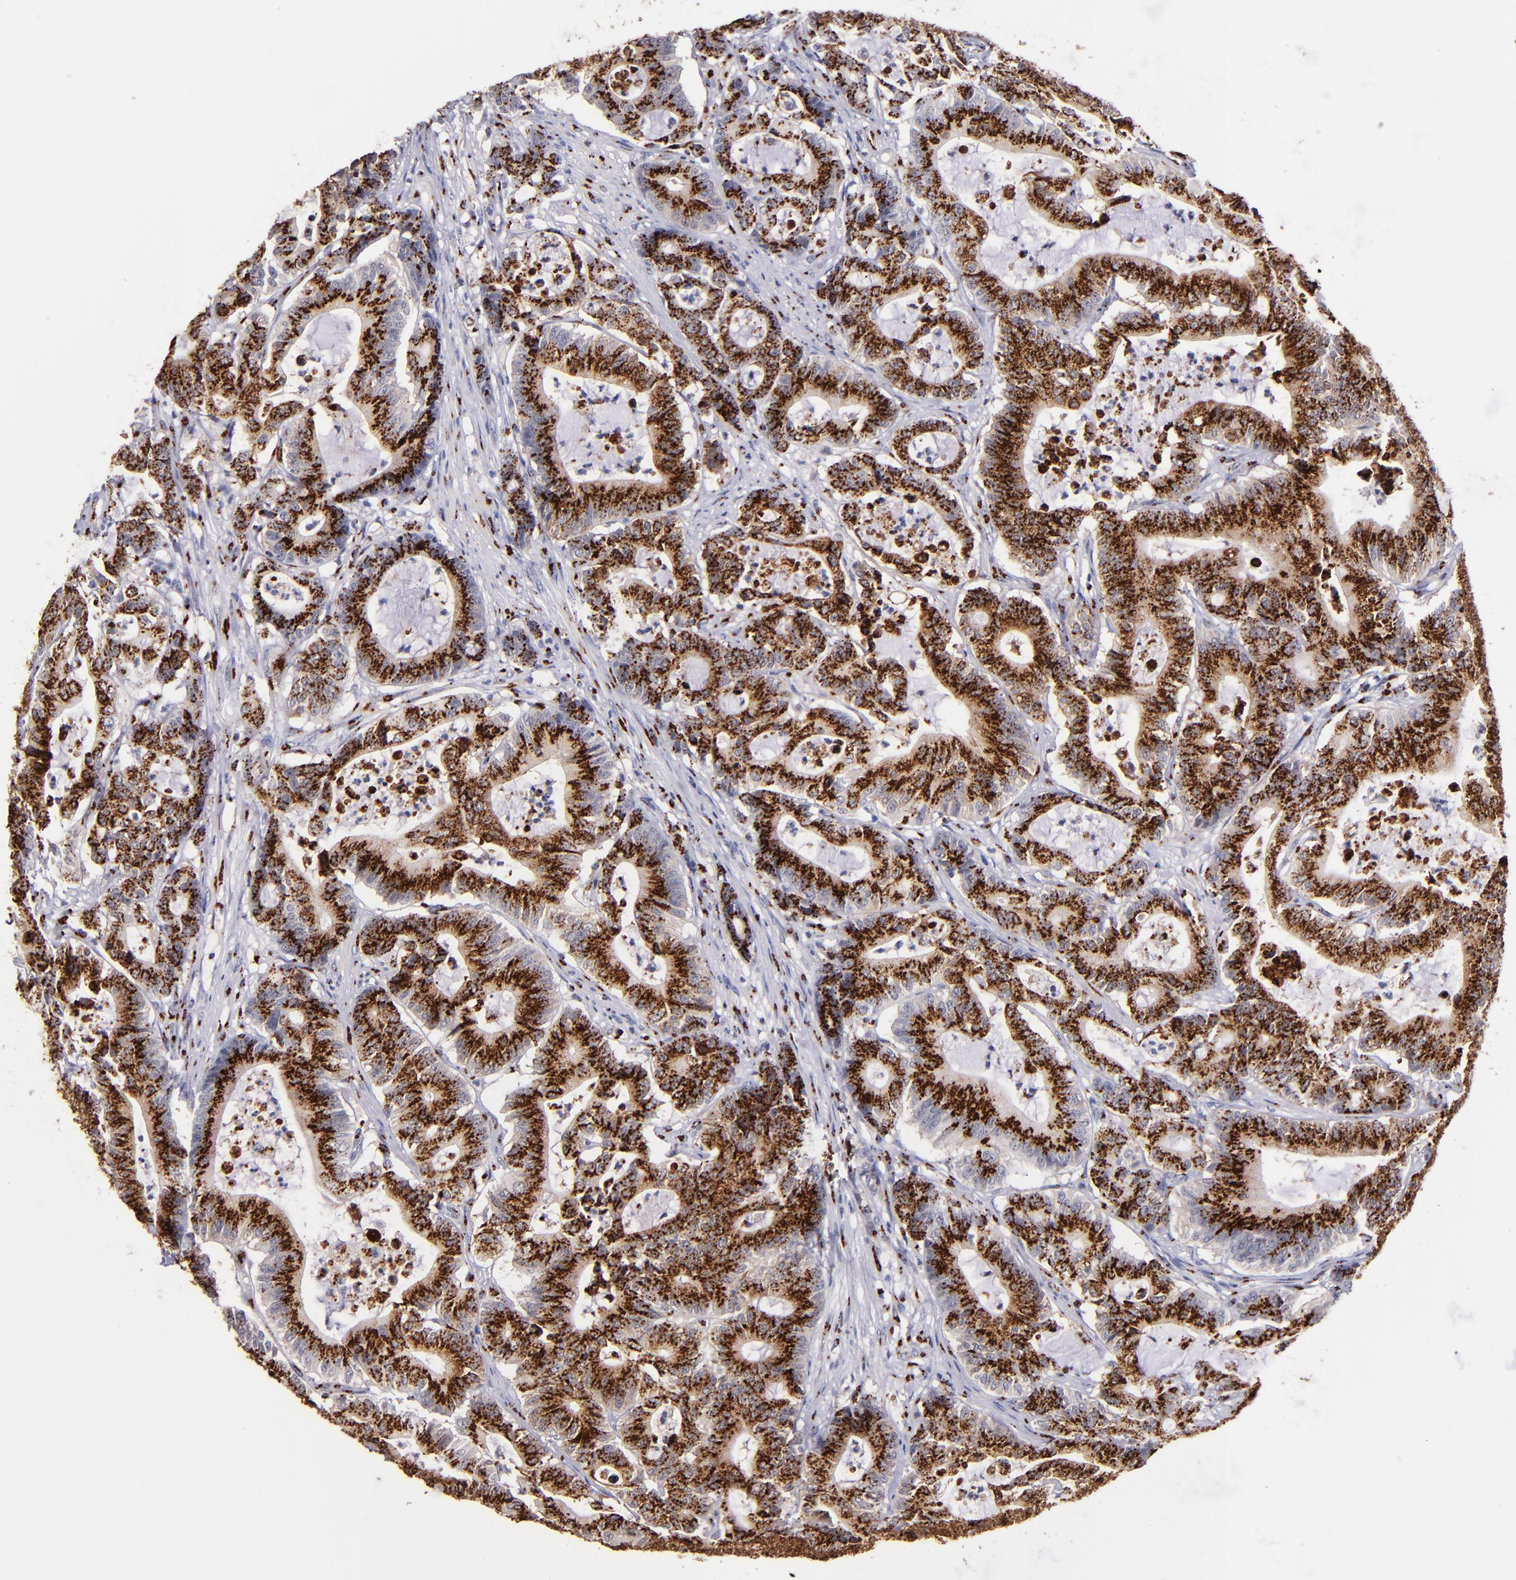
{"staining": {"intensity": "strong", "quantity": ">75%", "location": "cytoplasmic/membranous"}, "tissue": "colorectal cancer", "cell_type": "Tumor cells", "image_type": "cancer", "snomed": [{"axis": "morphology", "description": "Adenocarcinoma, NOS"}, {"axis": "topography", "description": "Colon"}], "caption": "Immunohistochemical staining of colorectal cancer demonstrates high levels of strong cytoplasmic/membranous protein positivity in about >75% of tumor cells. (IHC, brightfield microscopy, high magnification).", "gene": "GOLIM4", "patient": {"sex": "female", "age": 84}}